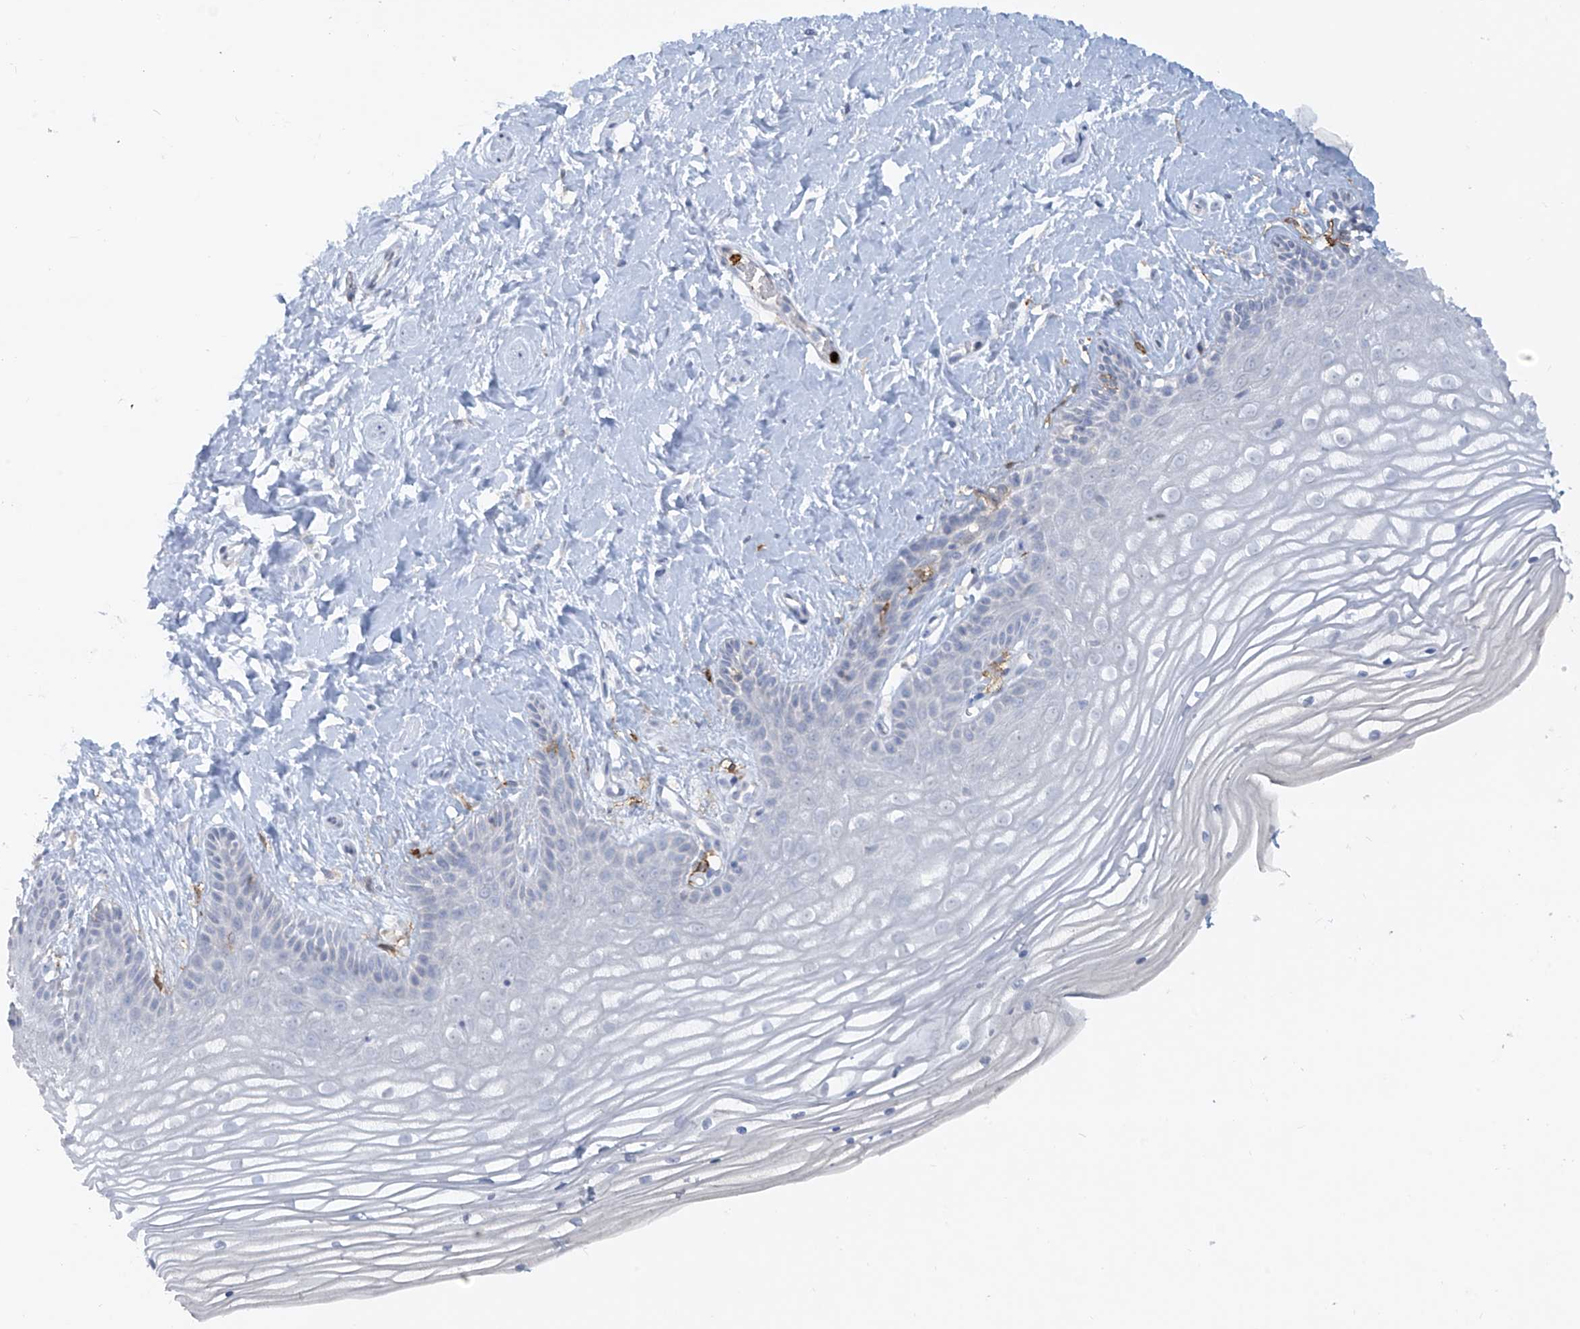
{"staining": {"intensity": "negative", "quantity": "none", "location": "none"}, "tissue": "vagina", "cell_type": "Squamous epithelial cells", "image_type": "normal", "snomed": [{"axis": "morphology", "description": "Normal tissue, NOS"}, {"axis": "topography", "description": "Vagina"}, {"axis": "topography", "description": "Cervix"}], "caption": "Immunohistochemistry of benign vagina reveals no expression in squamous epithelial cells.", "gene": "FCGR3A", "patient": {"sex": "female", "age": 40}}